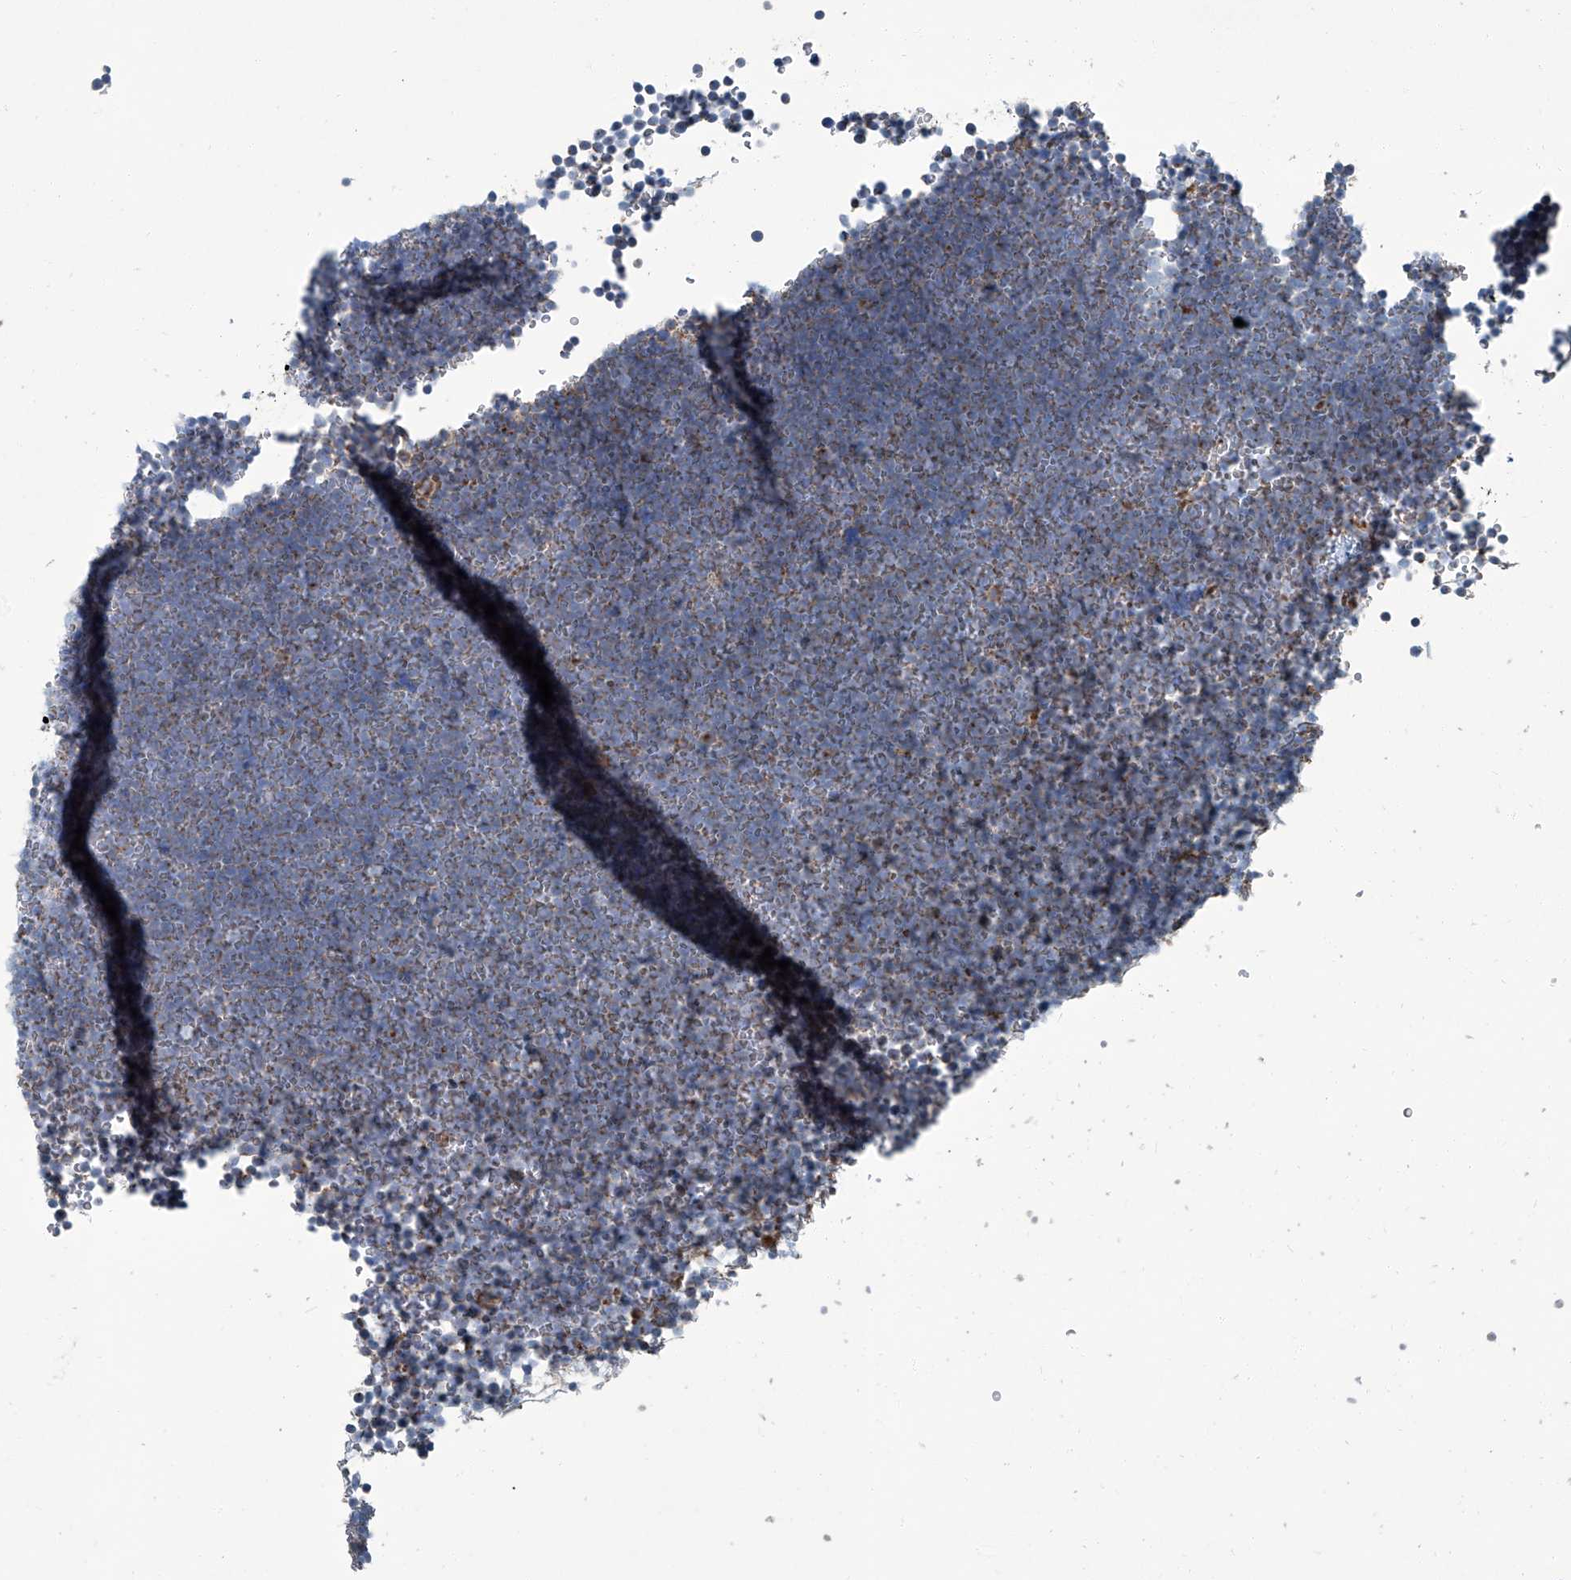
{"staining": {"intensity": "weak", "quantity": "<25%", "location": "cytoplasmic/membranous"}, "tissue": "lymphoma", "cell_type": "Tumor cells", "image_type": "cancer", "snomed": [{"axis": "morphology", "description": "Malignant lymphoma, non-Hodgkin's type, High grade"}, {"axis": "topography", "description": "Lymph node"}], "caption": "Immunohistochemistry image of human high-grade malignant lymphoma, non-Hodgkin's type stained for a protein (brown), which shows no positivity in tumor cells. The staining was performed using DAB to visualize the protein expression in brown, while the nuclei were stained in blue with hematoxylin (Magnification: 20x).", "gene": "PIGH", "patient": {"sex": "male", "age": 13}}